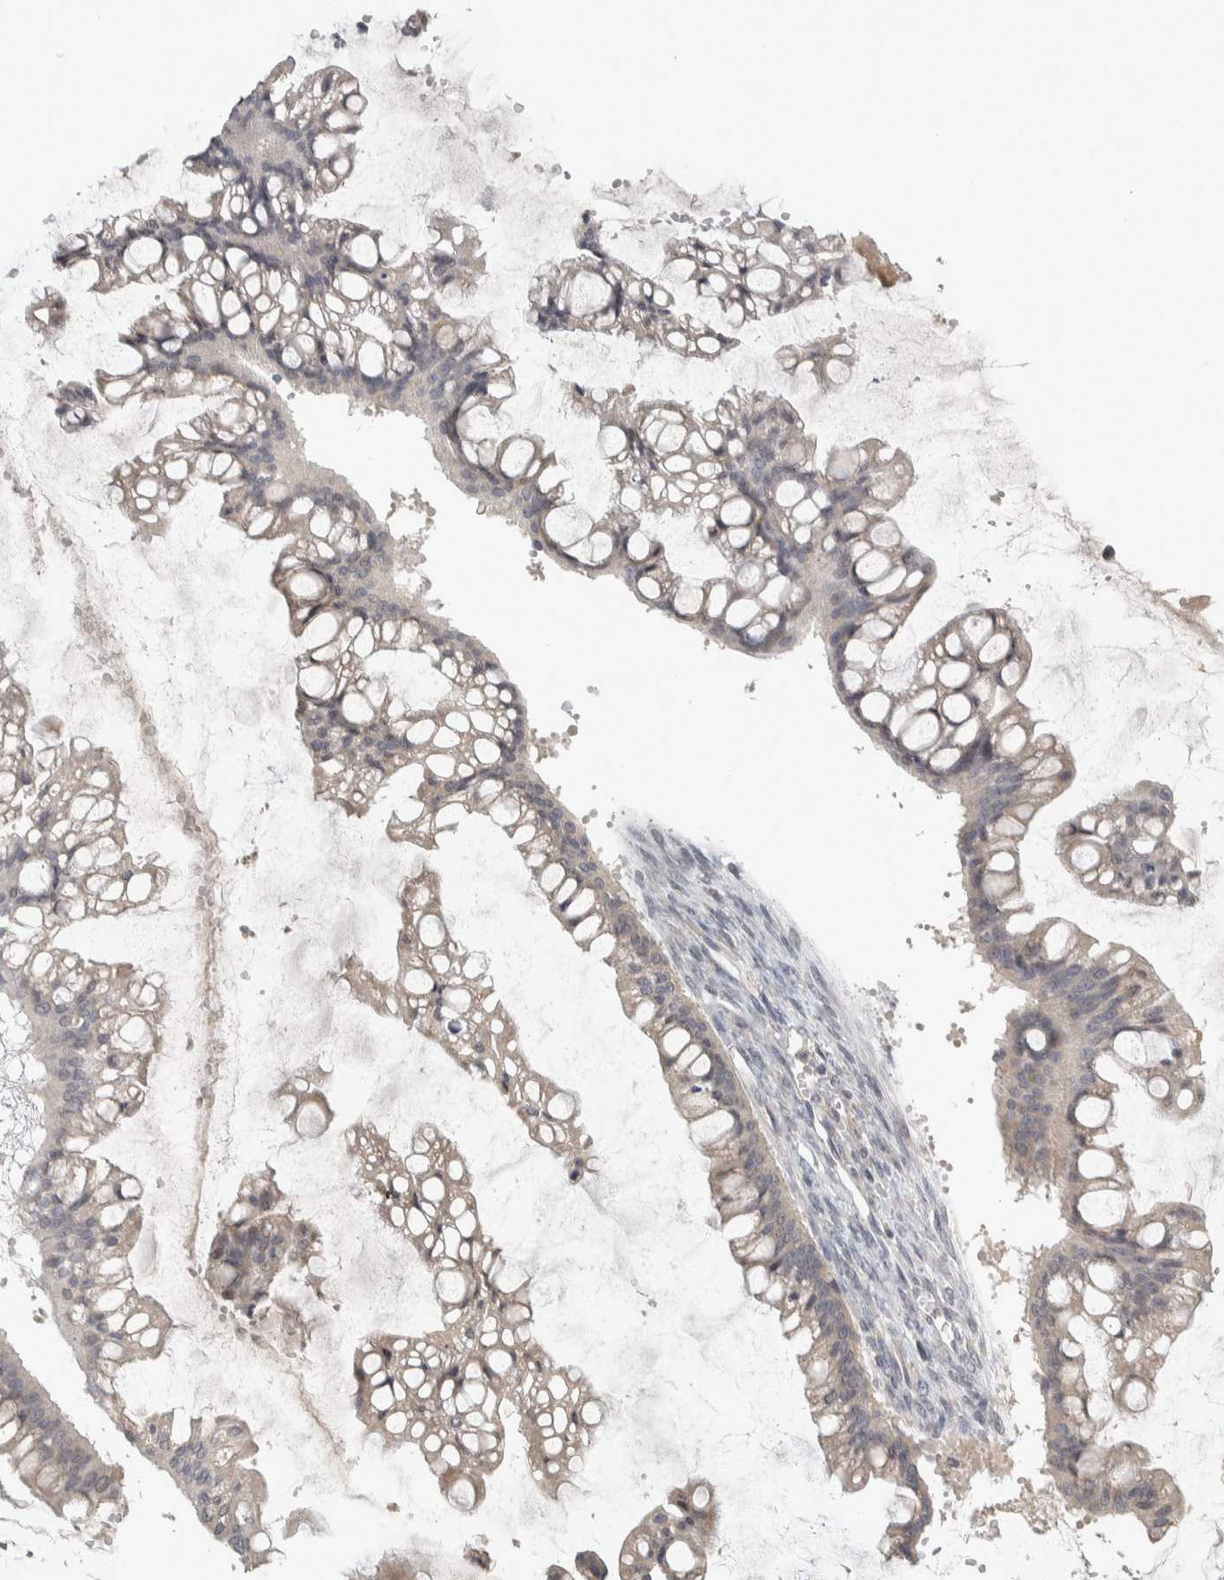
{"staining": {"intensity": "negative", "quantity": "none", "location": "none"}, "tissue": "ovarian cancer", "cell_type": "Tumor cells", "image_type": "cancer", "snomed": [{"axis": "morphology", "description": "Cystadenocarcinoma, mucinous, NOS"}, {"axis": "topography", "description": "Ovary"}], "caption": "The photomicrograph shows no staining of tumor cells in mucinous cystadenocarcinoma (ovarian).", "gene": "AFP", "patient": {"sex": "female", "age": 73}}